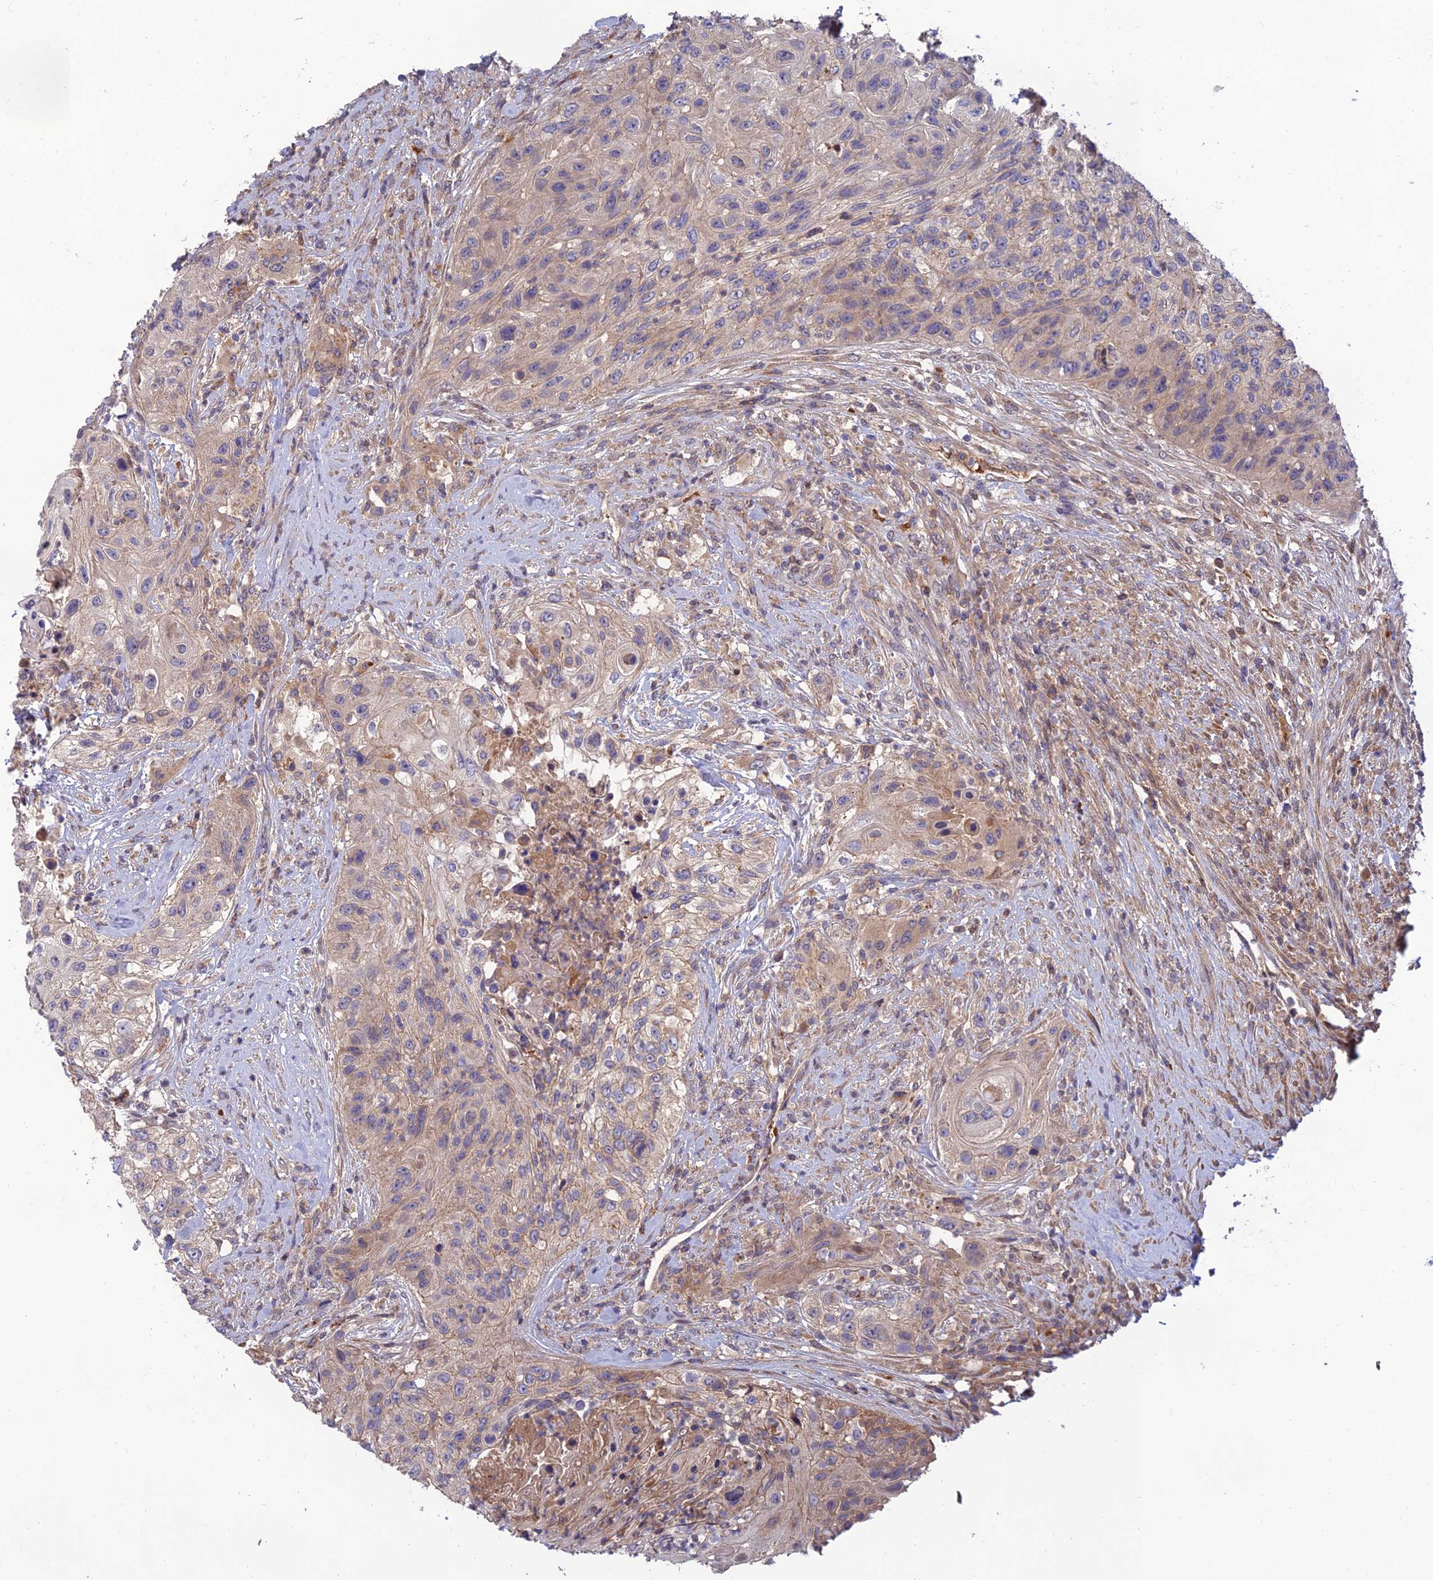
{"staining": {"intensity": "weak", "quantity": "<25%", "location": "cytoplasmic/membranous"}, "tissue": "urothelial cancer", "cell_type": "Tumor cells", "image_type": "cancer", "snomed": [{"axis": "morphology", "description": "Urothelial carcinoma, High grade"}, {"axis": "topography", "description": "Urinary bladder"}], "caption": "Tumor cells are negative for brown protein staining in high-grade urothelial carcinoma.", "gene": "FAM151B", "patient": {"sex": "female", "age": 60}}